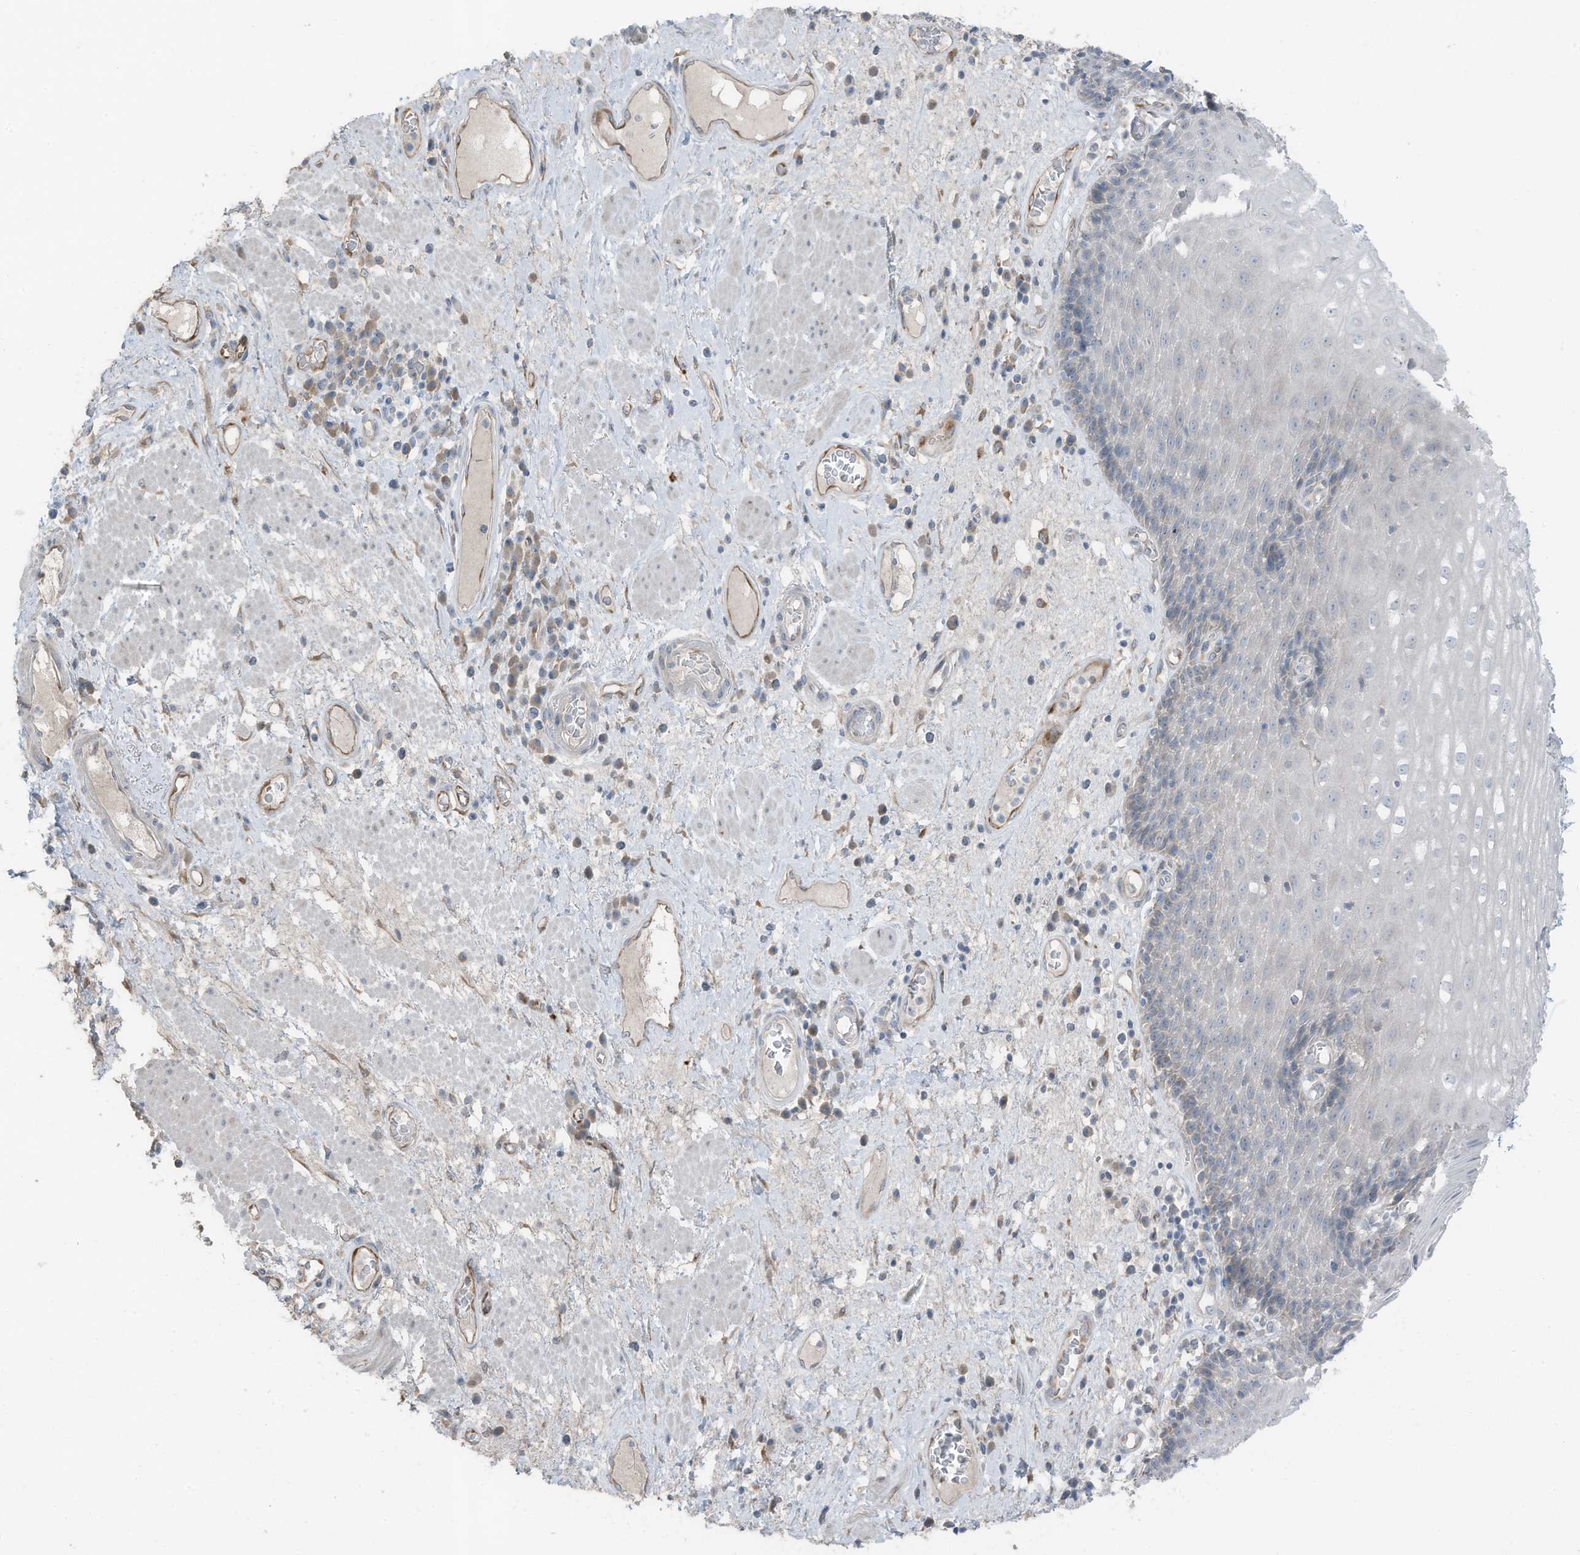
{"staining": {"intensity": "negative", "quantity": "none", "location": "none"}, "tissue": "esophagus", "cell_type": "Squamous epithelial cells", "image_type": "normal", "snomed": [{"axis": "morphology", "description": "Normal tissue, NOS"}, {"axis": "morphology", "description": "Adenocarcinoma, NOS"}, {"axis": "topography", "description": "Esophagus"}], "caption": "Immunohistochemistry (IHC) of unremarkable human esophagus demonstrates no expression in squamous epithelial cells. (Stains: DAB (3,3'-diaminobenzidine) immunohistochemistry (IHC) with hematoxylin counter stain, Microscopy: brightfield microscopy at high magnification).", "gene": "ARHGEF33", "patient": {"sex": "male", "age": 62}}